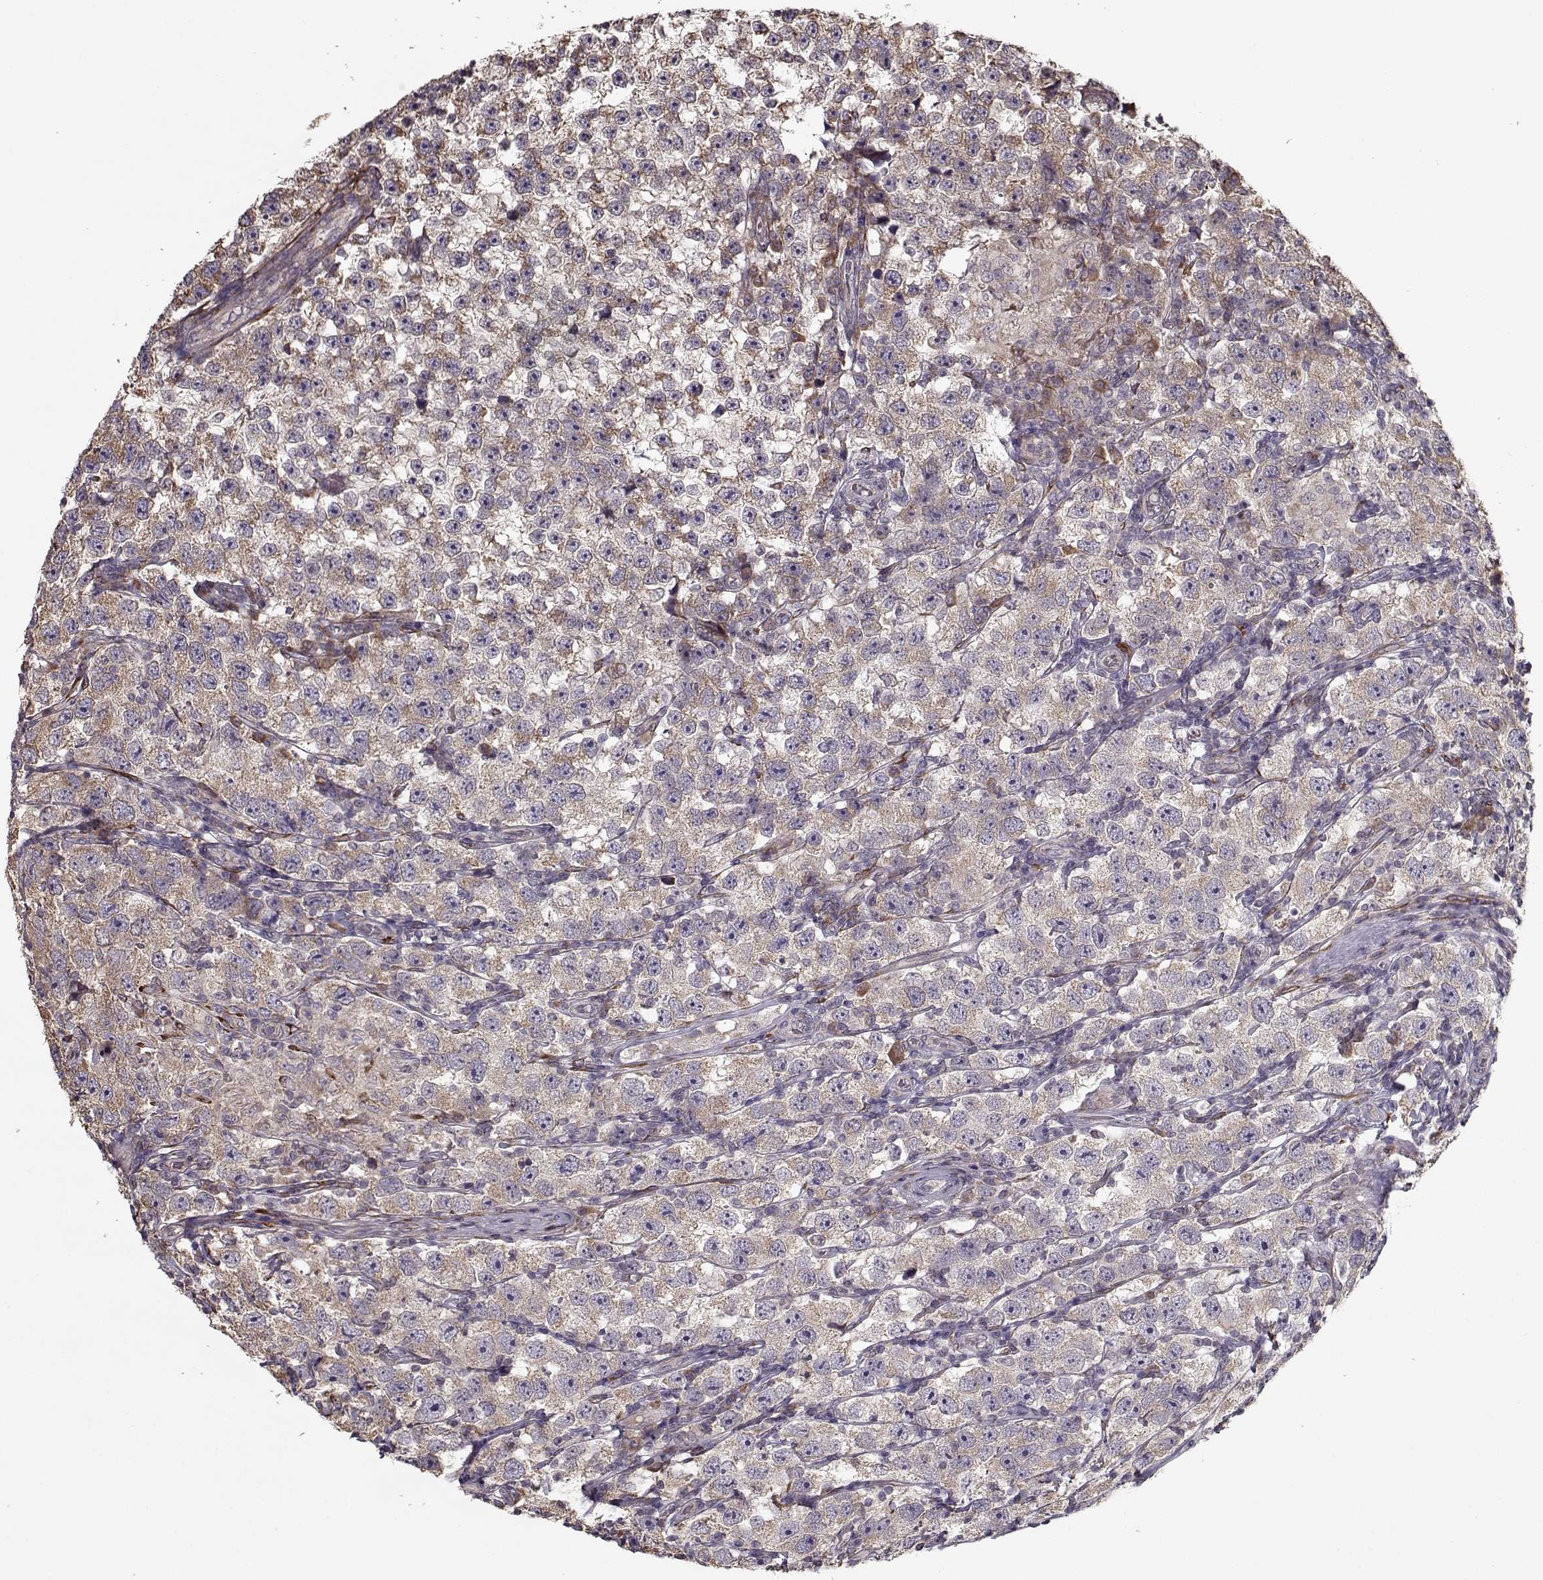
{"staining": {"intensity": "weak", "quantity": ">75%", "location": "cytoplasmic/membranous"}, "tissue": "testis cancer", "cell_type": "Tumor cells", "image_type": "cancer", "snomed": [{"axis": "morphology", "description": "Seminoma, NOS"}, {"axis": "topography", "description": "Testis"}], "caption": "Brown immunohistochemical staining in human seminoma (testis) displays weak cytoplasmic/membranous expression in about >75% of tumor cells.", "gene": "IMMP1L", "patient": {"sex": "male", "age": 26}}